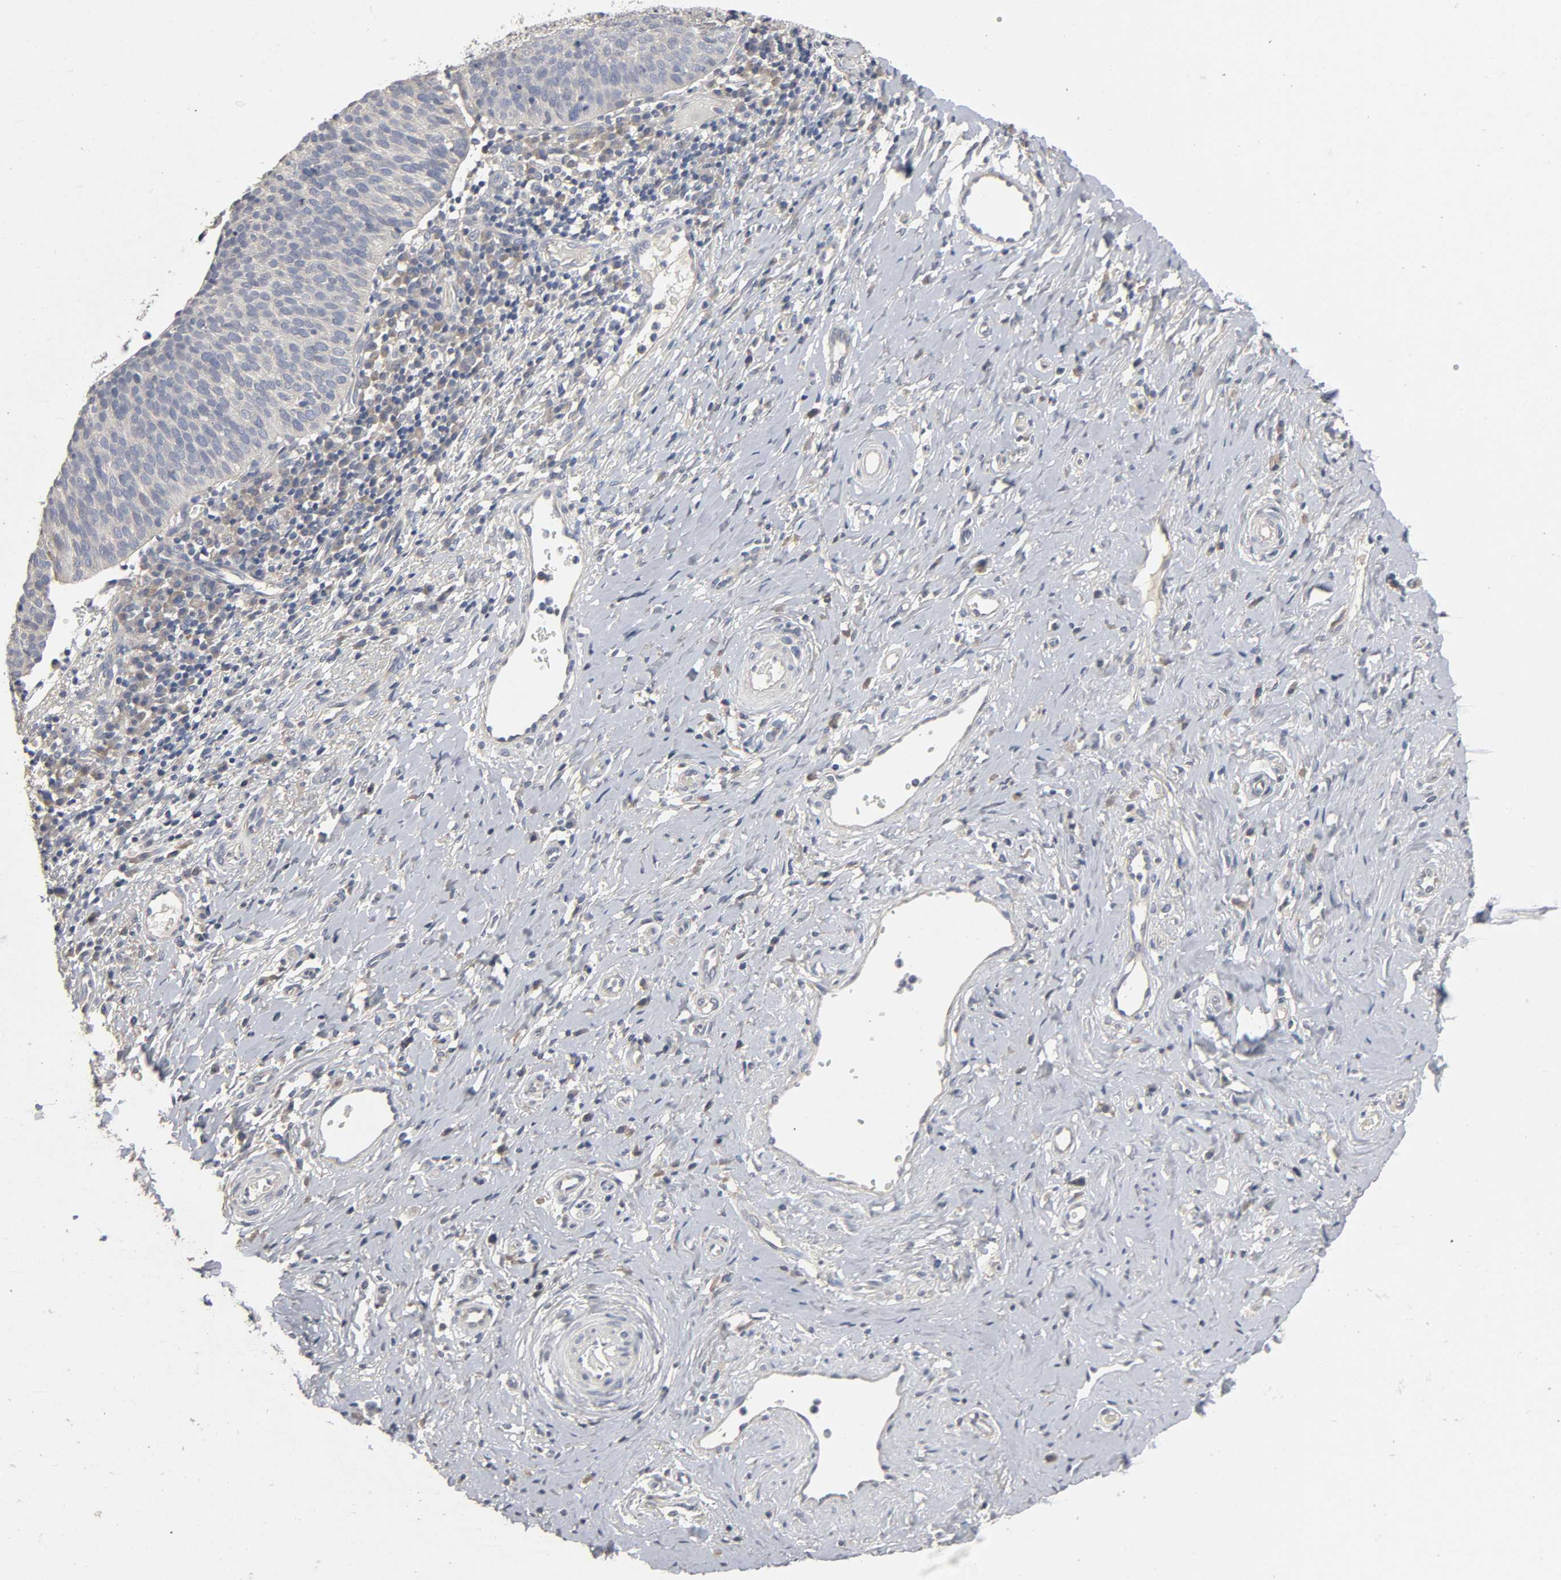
{"staining": {"intensity": "negative", "quantity": "none", "location": "none"}, "tissue": "cervical cancer", "cell_type": "Tumor cells", "image_type": "cancer", "snomed": [{"axis": "morphology", "description": "Normal tissue, NOS"}, {"axis": "morphology", "description": "Squamous cell carcinoma, NOS"}, {"axis": "topography", "description": "Cervix"}], "caption": "An immunohistochemistry (IHC) image of cervical cancer (squamous cell carcinoma) is shown. There is no staining in tumor cells of cervical cancer (squamous cell carcinoma).", "gene": "SLC10A2", "patient": {"sex": "female", "age": 39}}